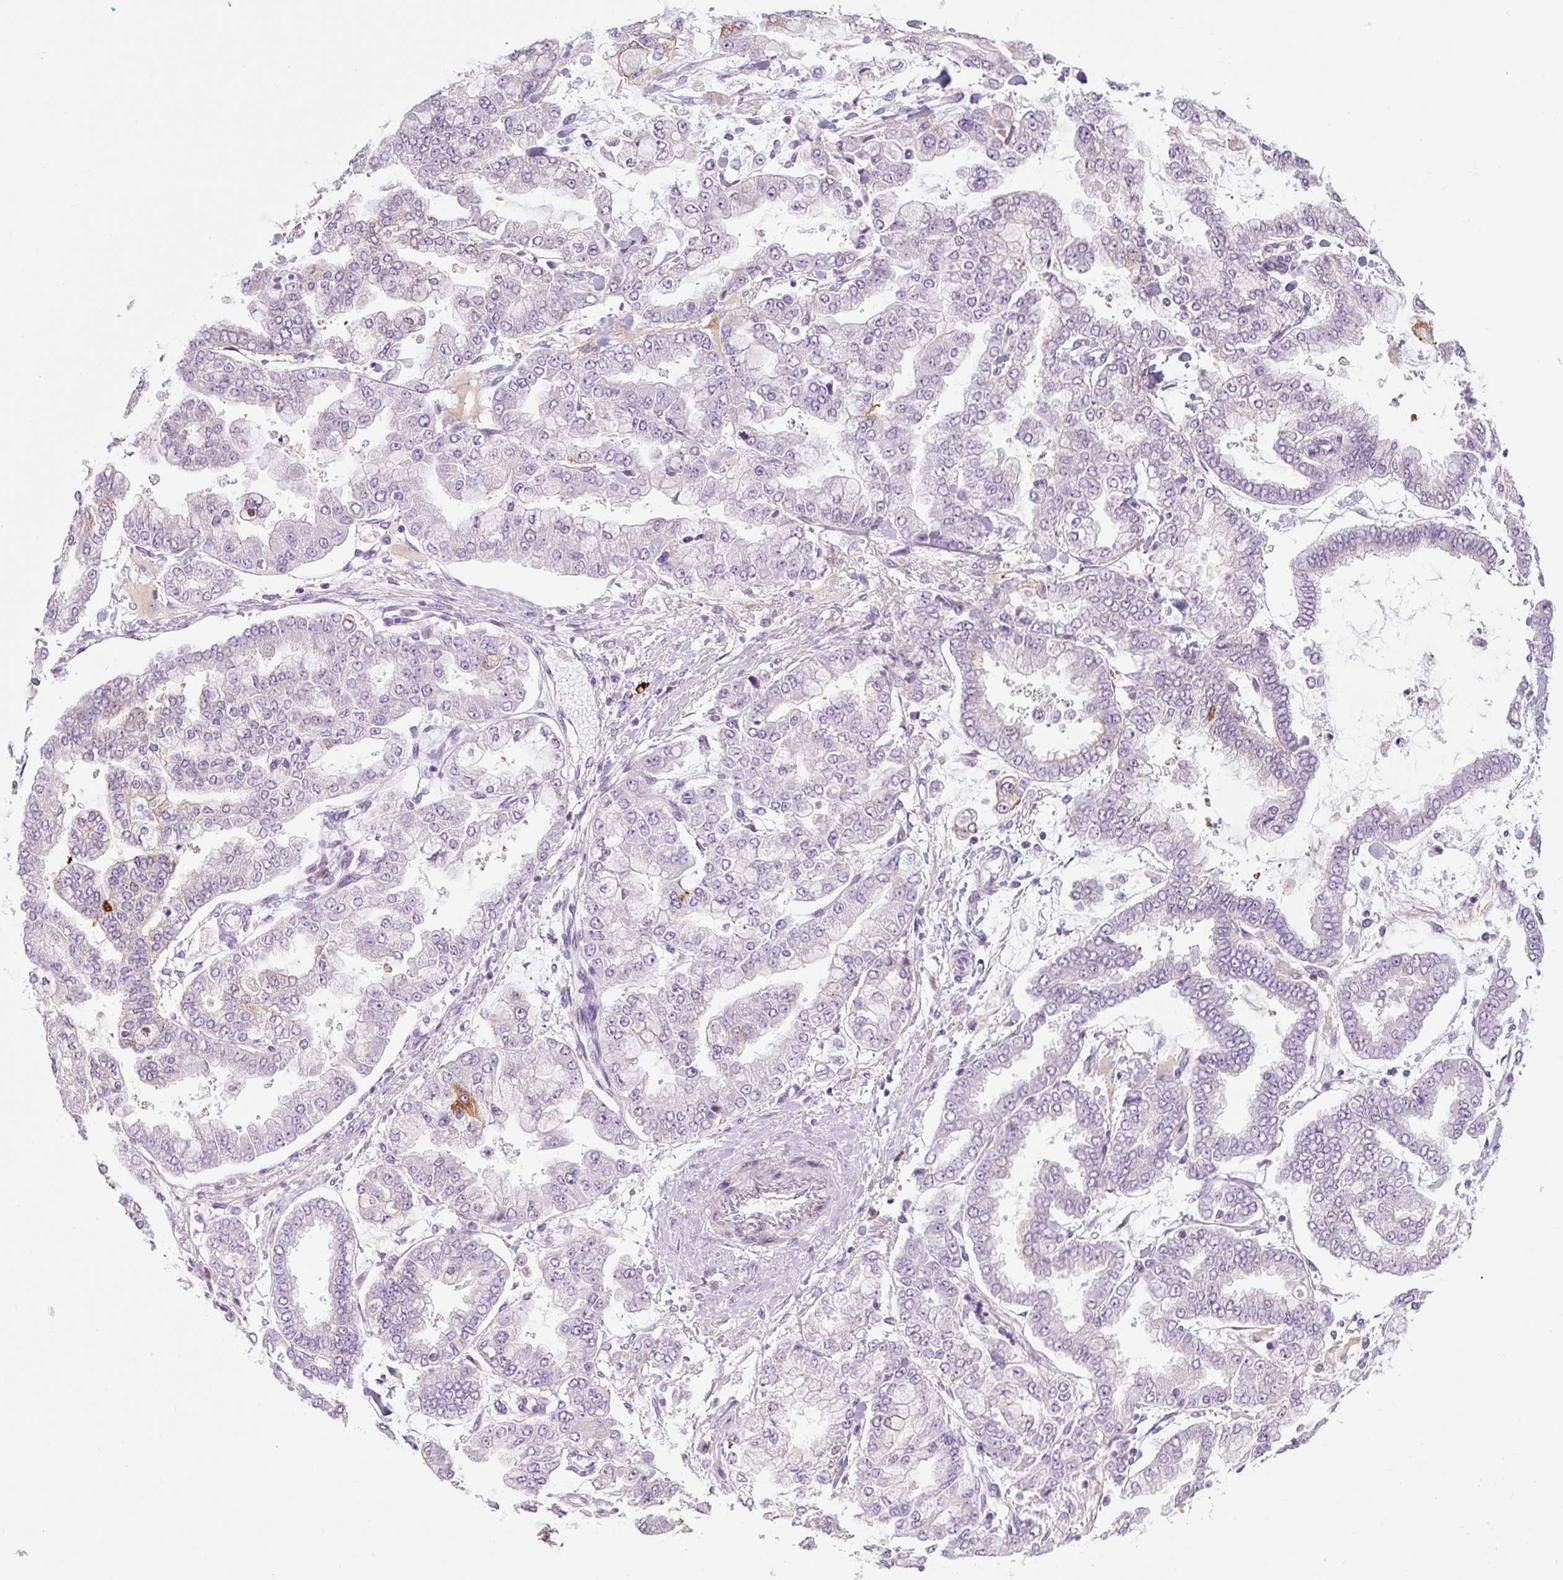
{"staining": {"intensity": "negative", "quantity": "none", "location": "none"}, "tissue": "stomach cancer", "cell_type": "Tumor cells", "image_type": "cancer", "snomed": [{"axis": "morphology", "description": "Normal tissue, NOS"}, {"axis": "morphology", "description": "Adenocarcinoma, NOS"}, {"axis": "topography", "description": "Stomach, upper"}, {"axis": "topography", "description": "Stomach"}], "caption": "This is an IHC micrograph of human stomach adenocarcinoma. There is no expression in tumor cells.", "gene": "FUT10", "patient": {"sex": "male", "age": 76}}